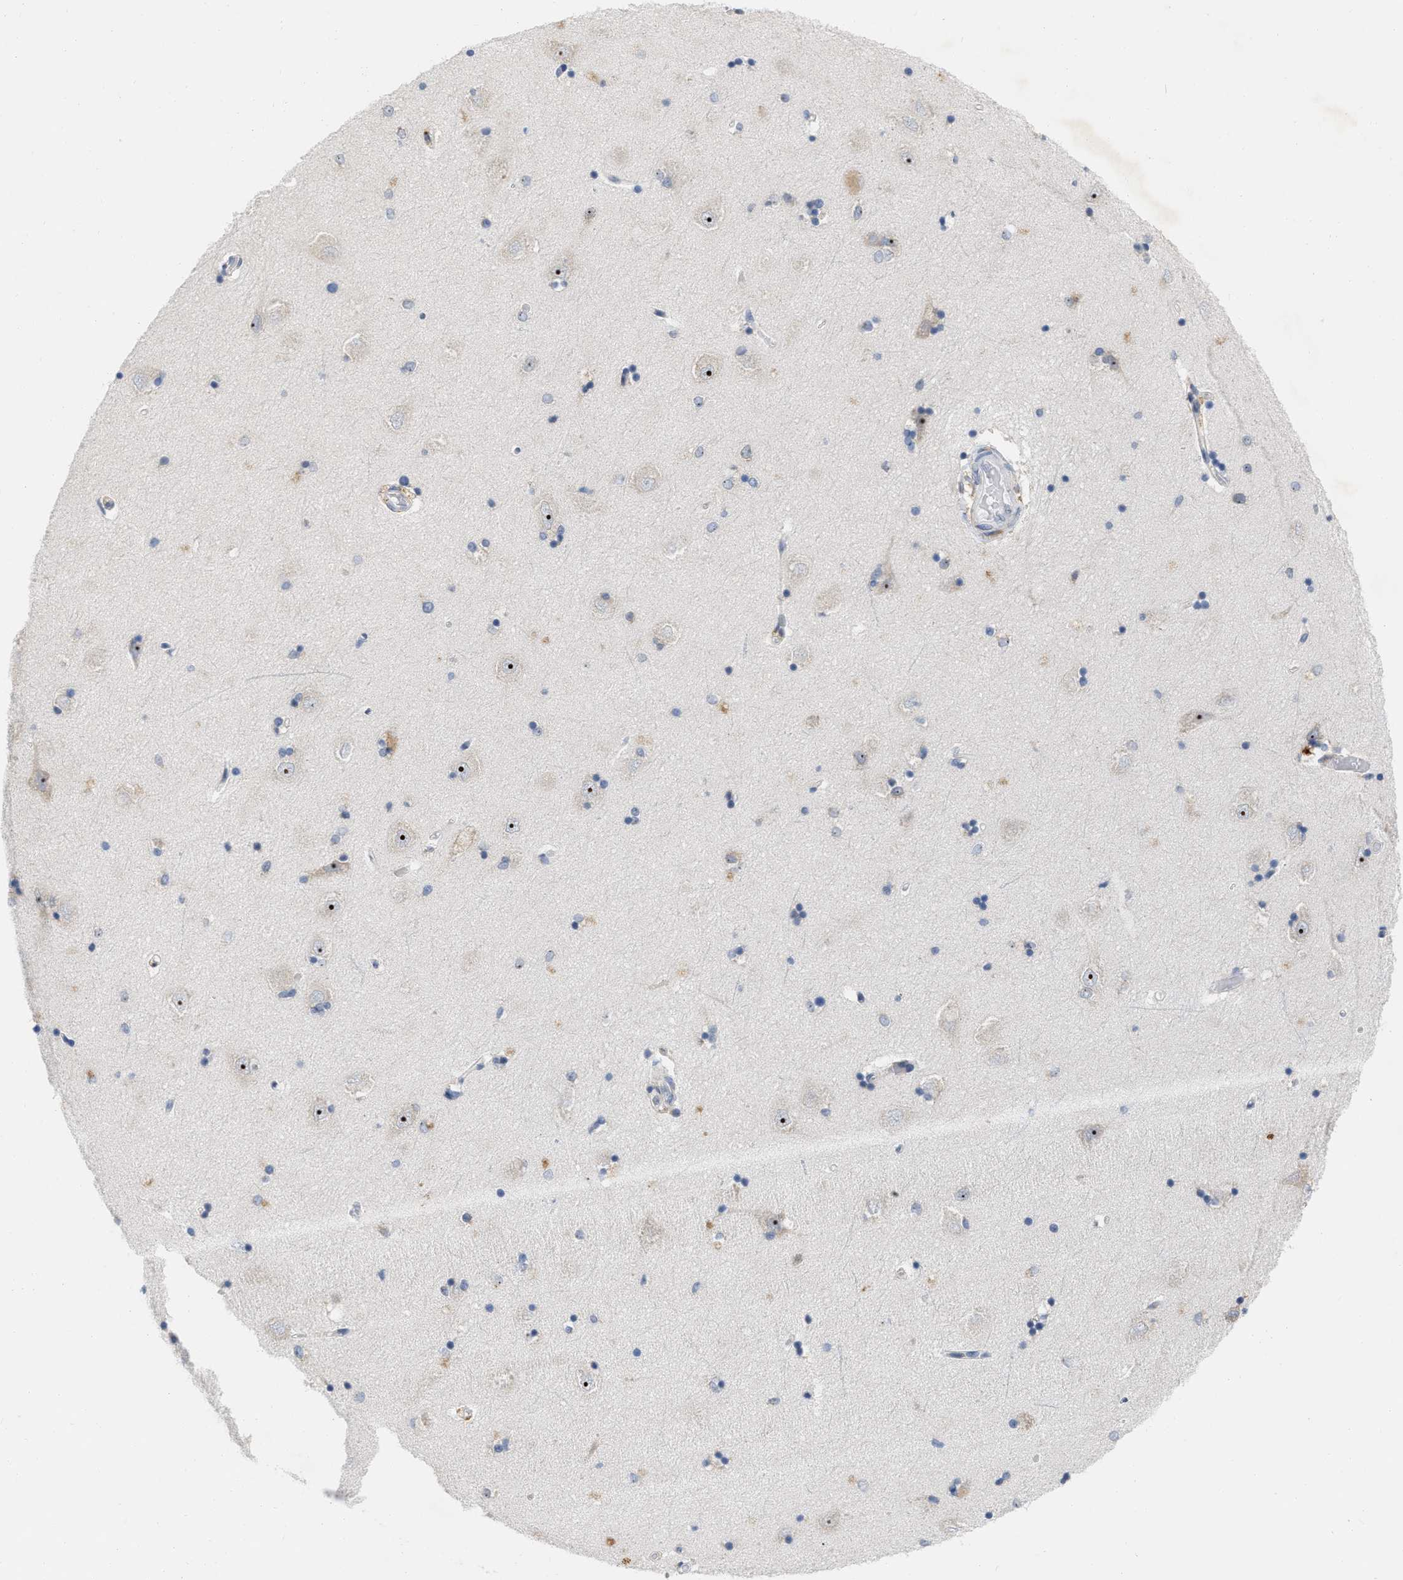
{"staining": {"intensity": "negative", "quantity": "none", "location": "none"}, "tissue": "hippocampus", "cell_type": "Glial cells", "image_type": "normal", "snomed": [{"axis": "morphology", "description": "Normal tissue, NOS"}, {"axis": "topography", "description": "Hippocampus"}], "caption": "A high-resolution micrograph shows immunohistochemistry (IHC) staining of benign hippocampus, which exhibits no significant positivity in glial cells. (DAB (3,3'-diaminobenzidine) immunohistochemistry with hematoxylin counter stain).", "gene": "ELAC2", "patient": {"sex": "male", "age": 45}}